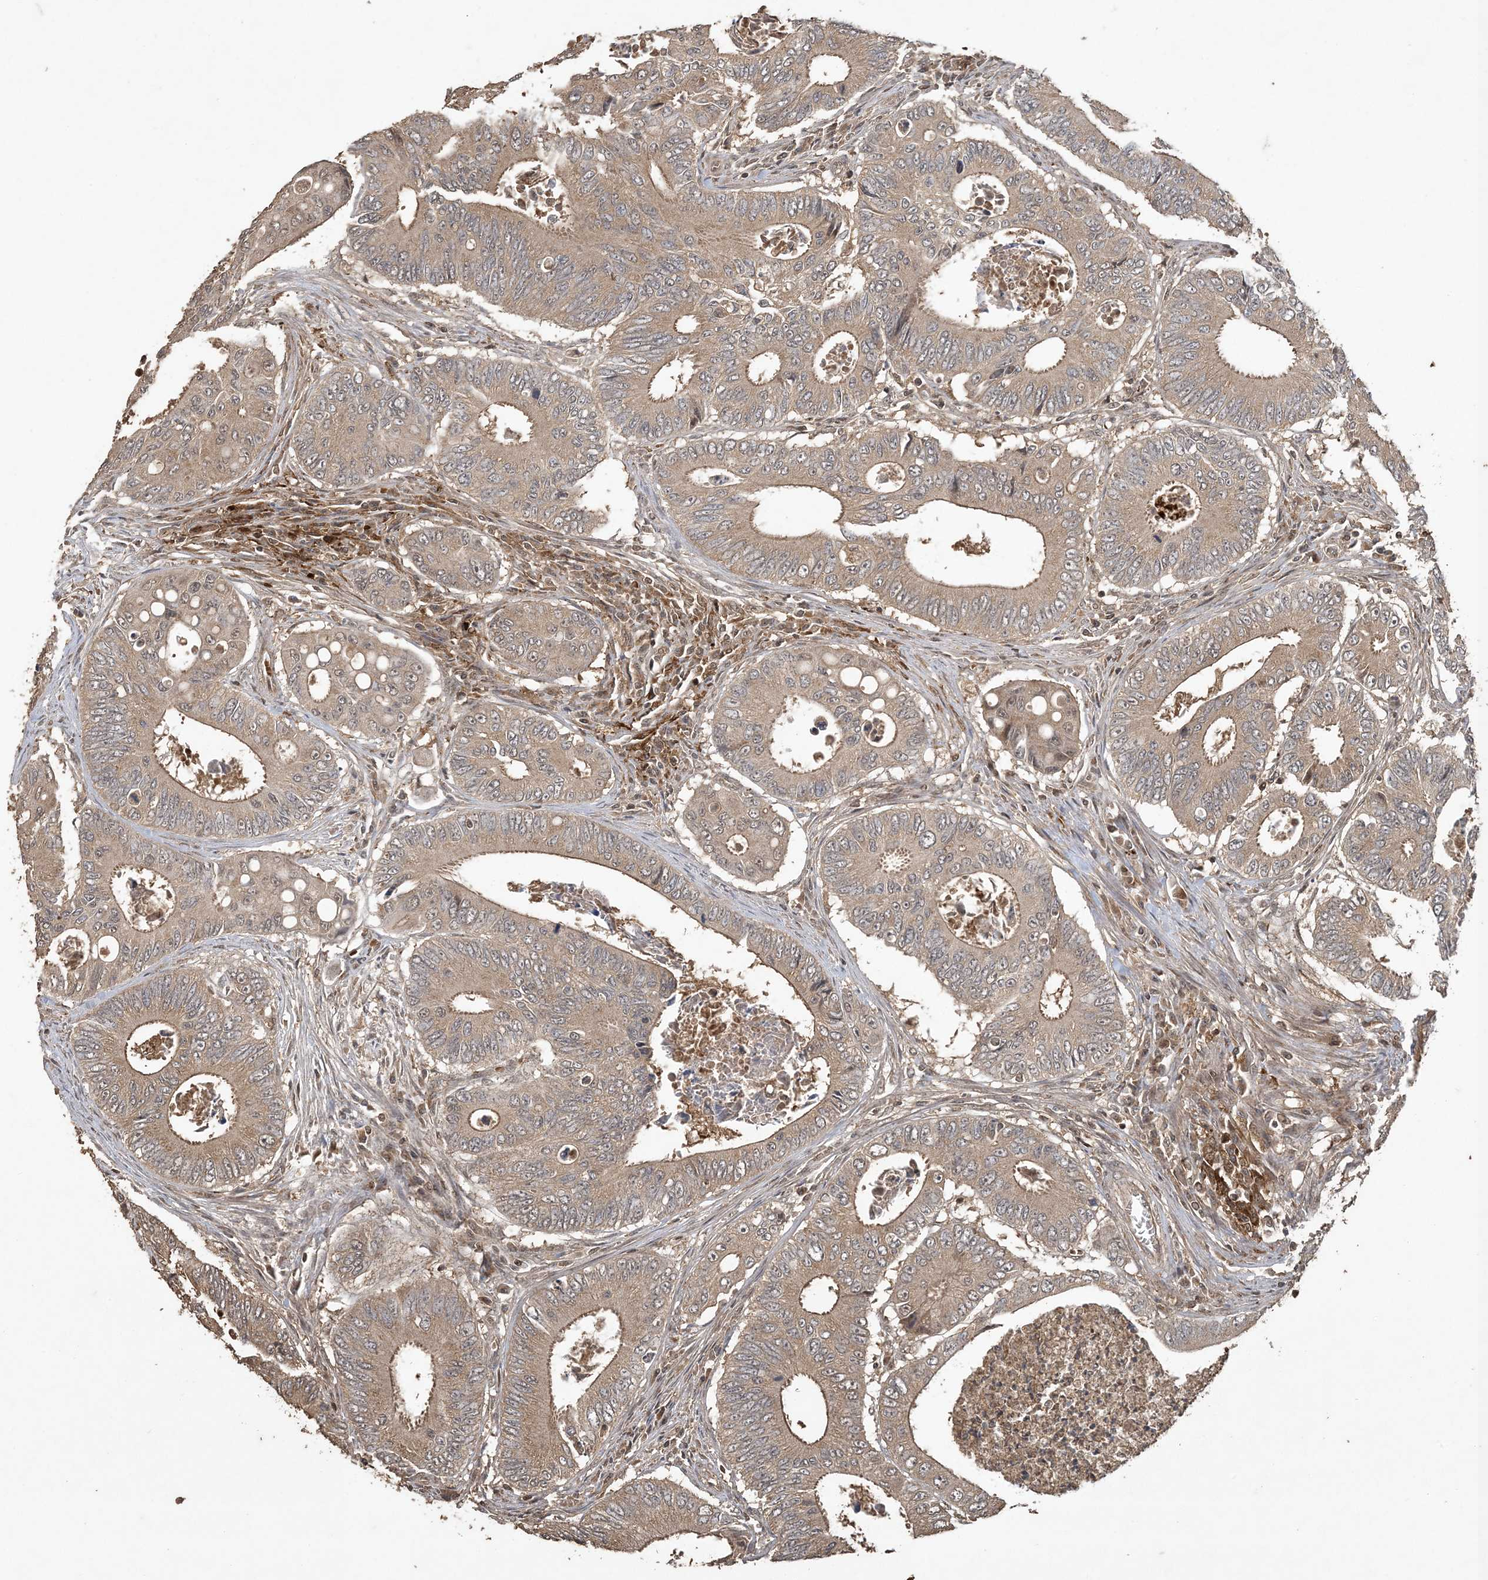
{"staining": {"intensity": "weak", "quantity": ">75%", "location": "cytoplasmic/membranous"}, "tissue": "colorectal cancer", "cell_type": "Tumor cells", "image_type": "cancer", "snomed": [{"axis": "morphology", "description": "Inflammation, NOS"}, {"axis": "morphology", "description": "Adenocarcinoma, NOS"}, {"axis": "topography", "description": "Colon"}], "caption": "The immunohistochemical stain highlights weak cytoplasmic/membranous staining in tumor cells of colorectal cancer tissue. The staining is performed using DAB (3,3'-diaminobenzidine) brown chromogen to label protein expression. The nuclei are counter-stained blue using hematoxylin.", "gene": "EFCAB8", "patient": {"sex": "male", "age": 72}}